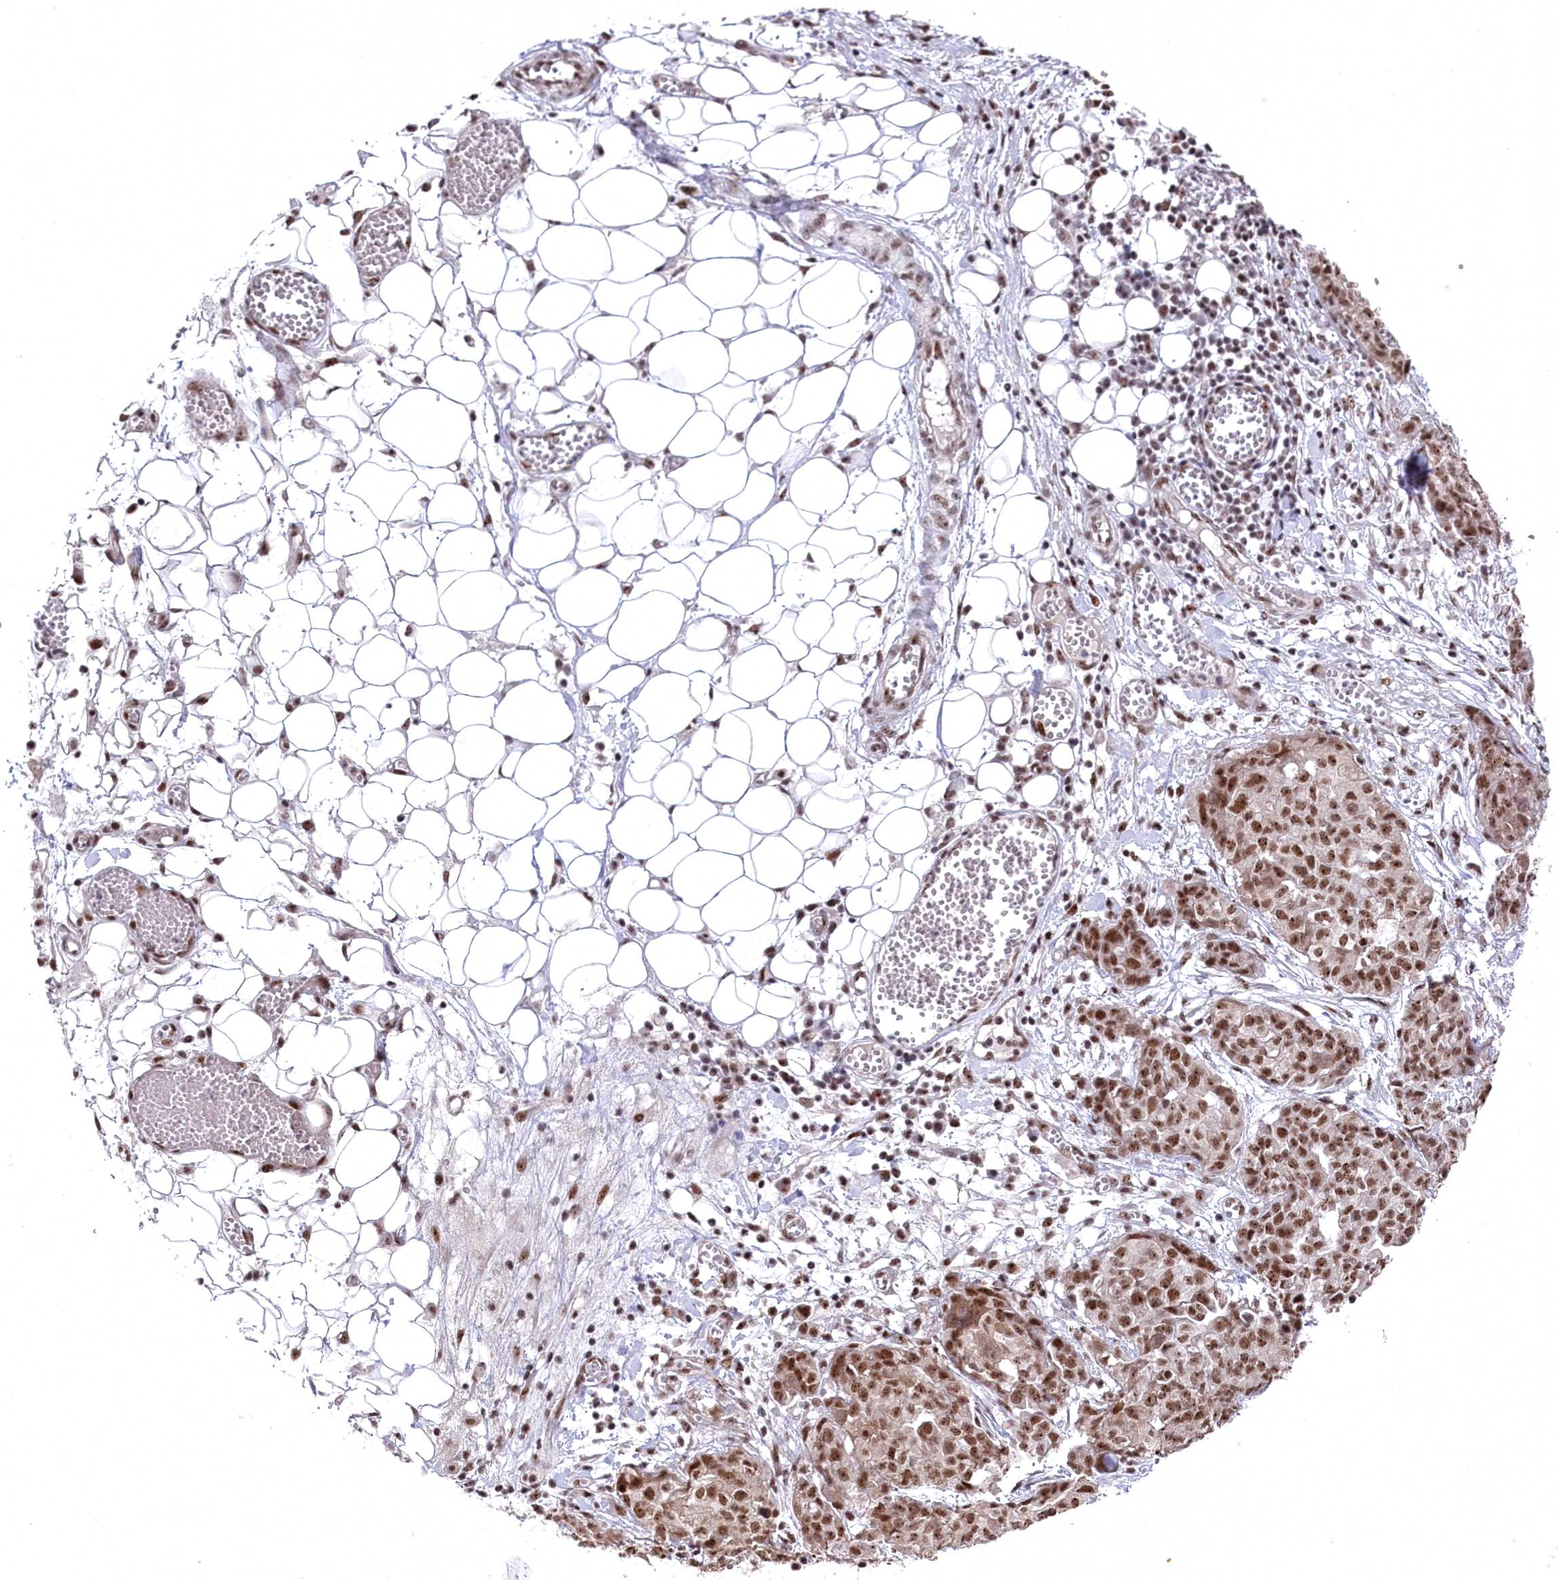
{"staining": {"intensity": "moderate", "quantity": ">75%", "location": "nuclear"}, "tissue": "ovarian cancer", "cell_type": "Tumor cells", "image_type": "cancer", "snomed": [{"axis": "morphology", "description": "Cystadenocarcinoma, serous, NOS"}, {"axis": "topography", "description": "Soft tissue"}, {"axis": "topography", "description": "Ovary"}], "caption": "Protein expression analysis of human serous cystadenocarcinoma (ovarian) reveals moderate nuclear positivity in about >75% of tumor cells.", "gene": "POLR2H", "patient": {"sex": "female", "age": 57}}